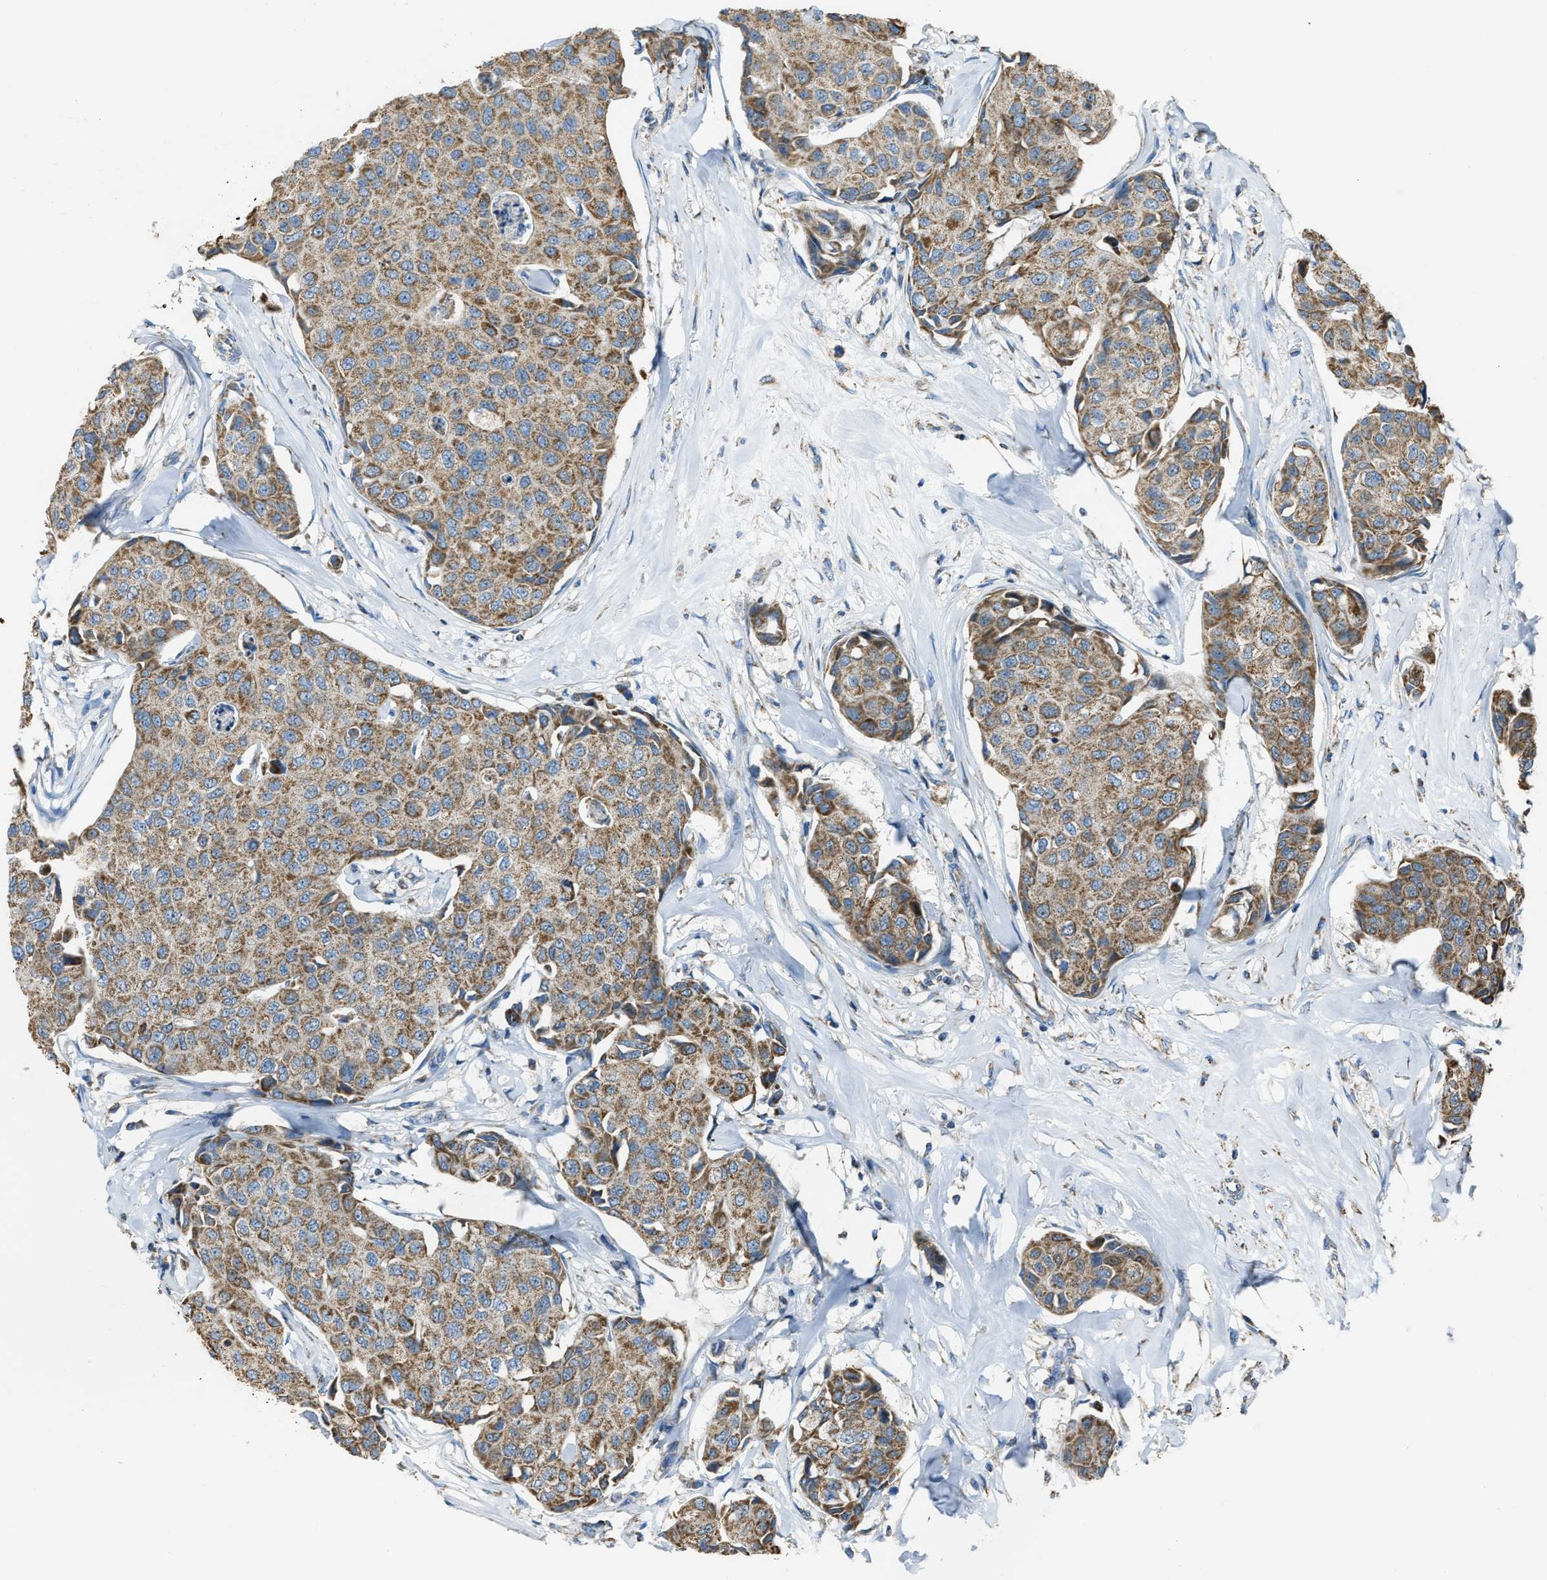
{"staining": {"intensity": "moderate", "quantity": ">75%", "location": "cytoplasmic/membranous"}, "tissue": "breast cancer", "cell_type": "Tumor cells", "image_type": "cancer", "snomed": [{"axis": "morphology", "description": "Duct carcinoma"}, {"axis": "topography", "description": "Breast"}], "caption": "Approximately >75% of tumor cells in invasive ductal carcinoma (breast) exhibit moderate cytoplasmic/membranous protein positivity as visualized by brown immunohistochemical staining.", "gene": "SLC25A11", "patient": {"sex": "female", "age": 80}}